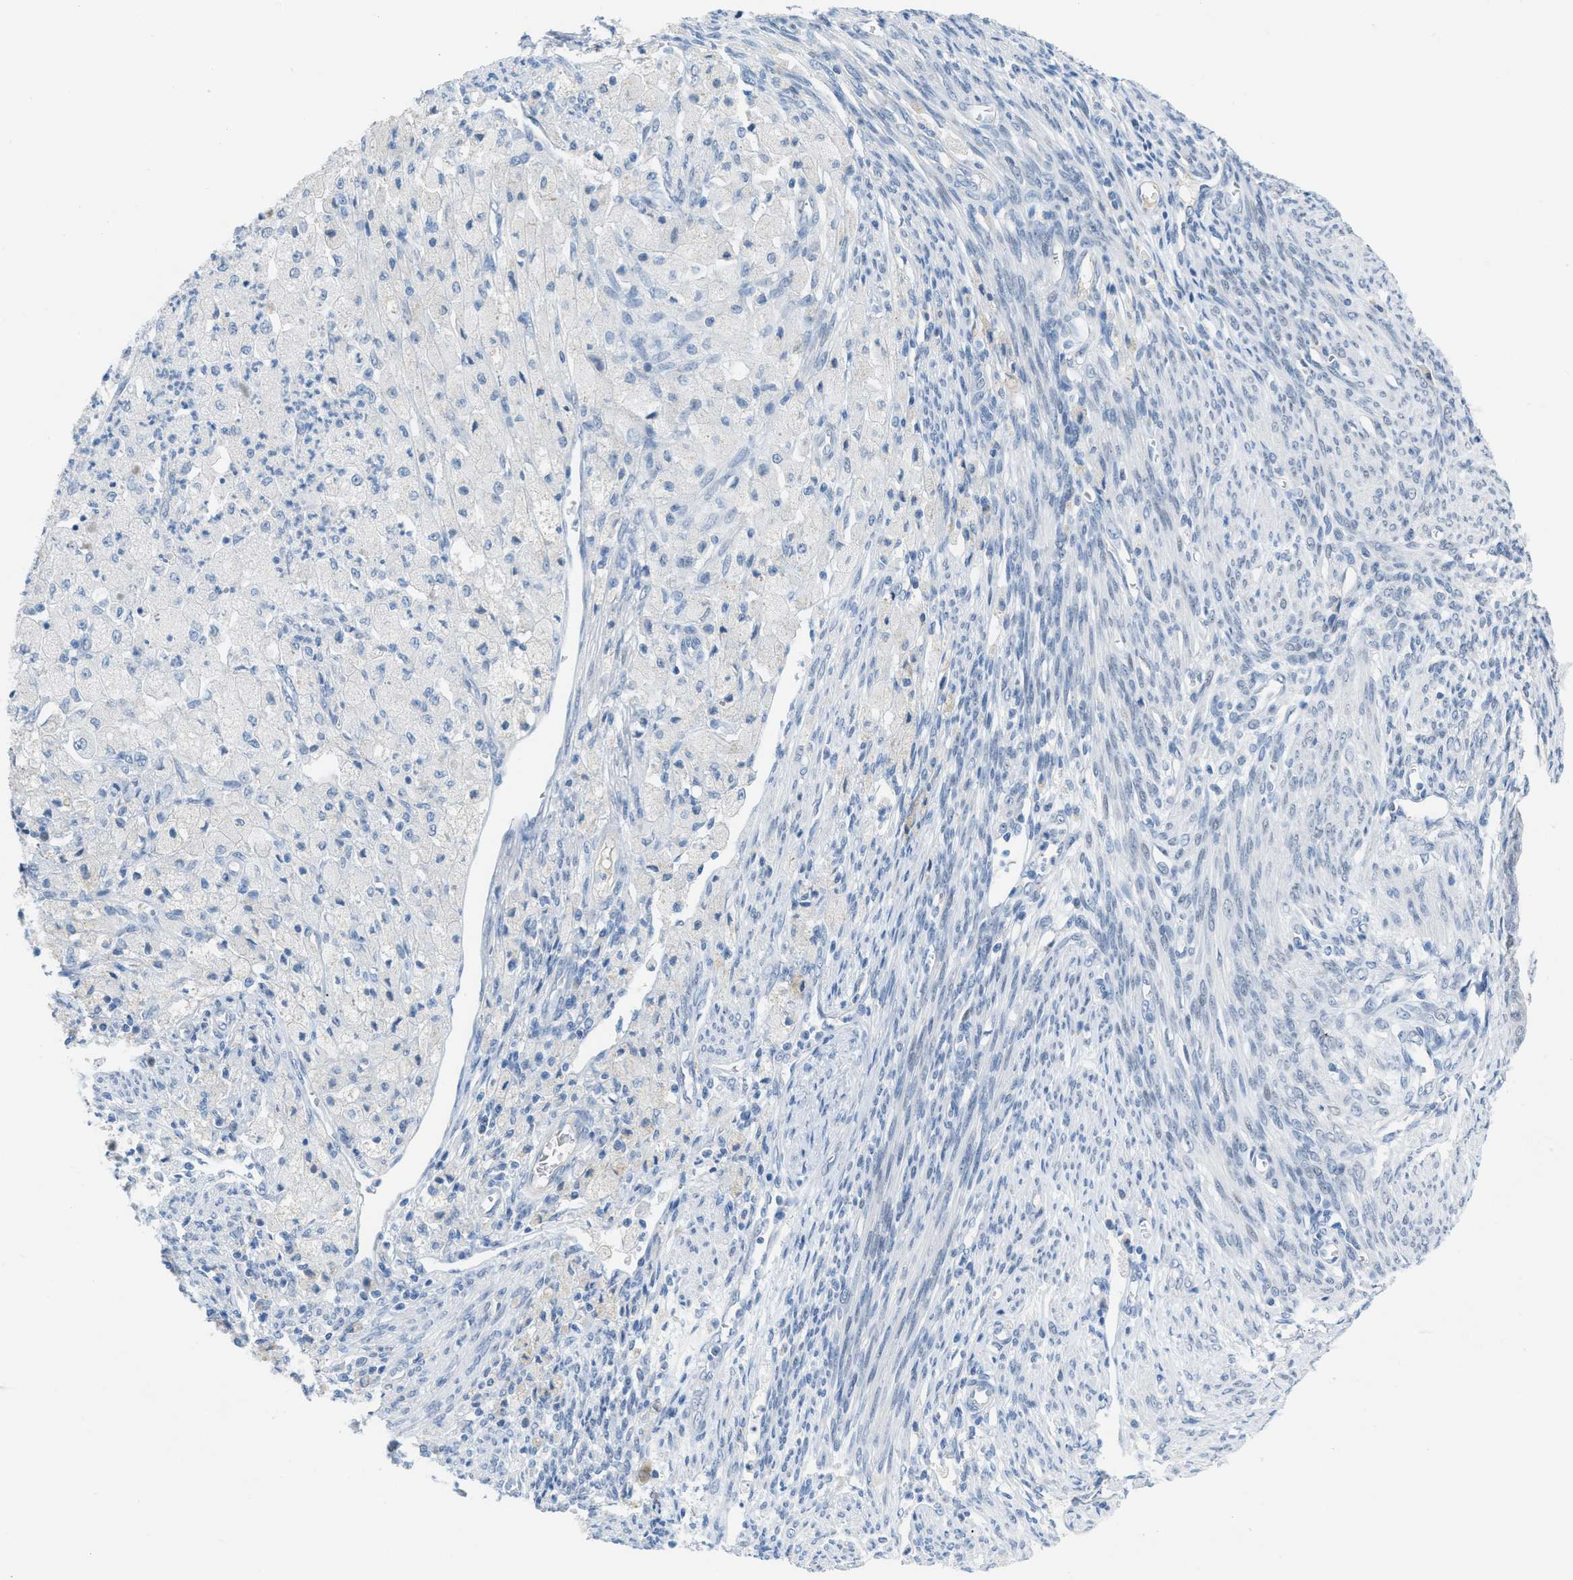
{"staining": {"intensity": "negative", "quantity": "none", "location": "none"}, "tissue": "cervical cancer", "cell_type": "Tumor cells", "image_type": "cancer", "snomed": [{"axis": "morphology", "description": "Normal tissue, NOS"}, {"axis": "morphology", "description": "Adenocarcinoma, NOS"}, {"axis": "topography", "description": "Cervix"}, {"axis": "topography", "description": "Endometrium"}], "caption": "Tumor cells show no significant positivity in cervical adenocarcinoma. Brightfield microscopy of immunohistochemistry stained with DAB (3,3'-diaminobenzidine) (brown) and hematoxylin (blue), captured at high magnification.", "gene": "HSF2", "patient": {"sex": "female", "age": 86}}